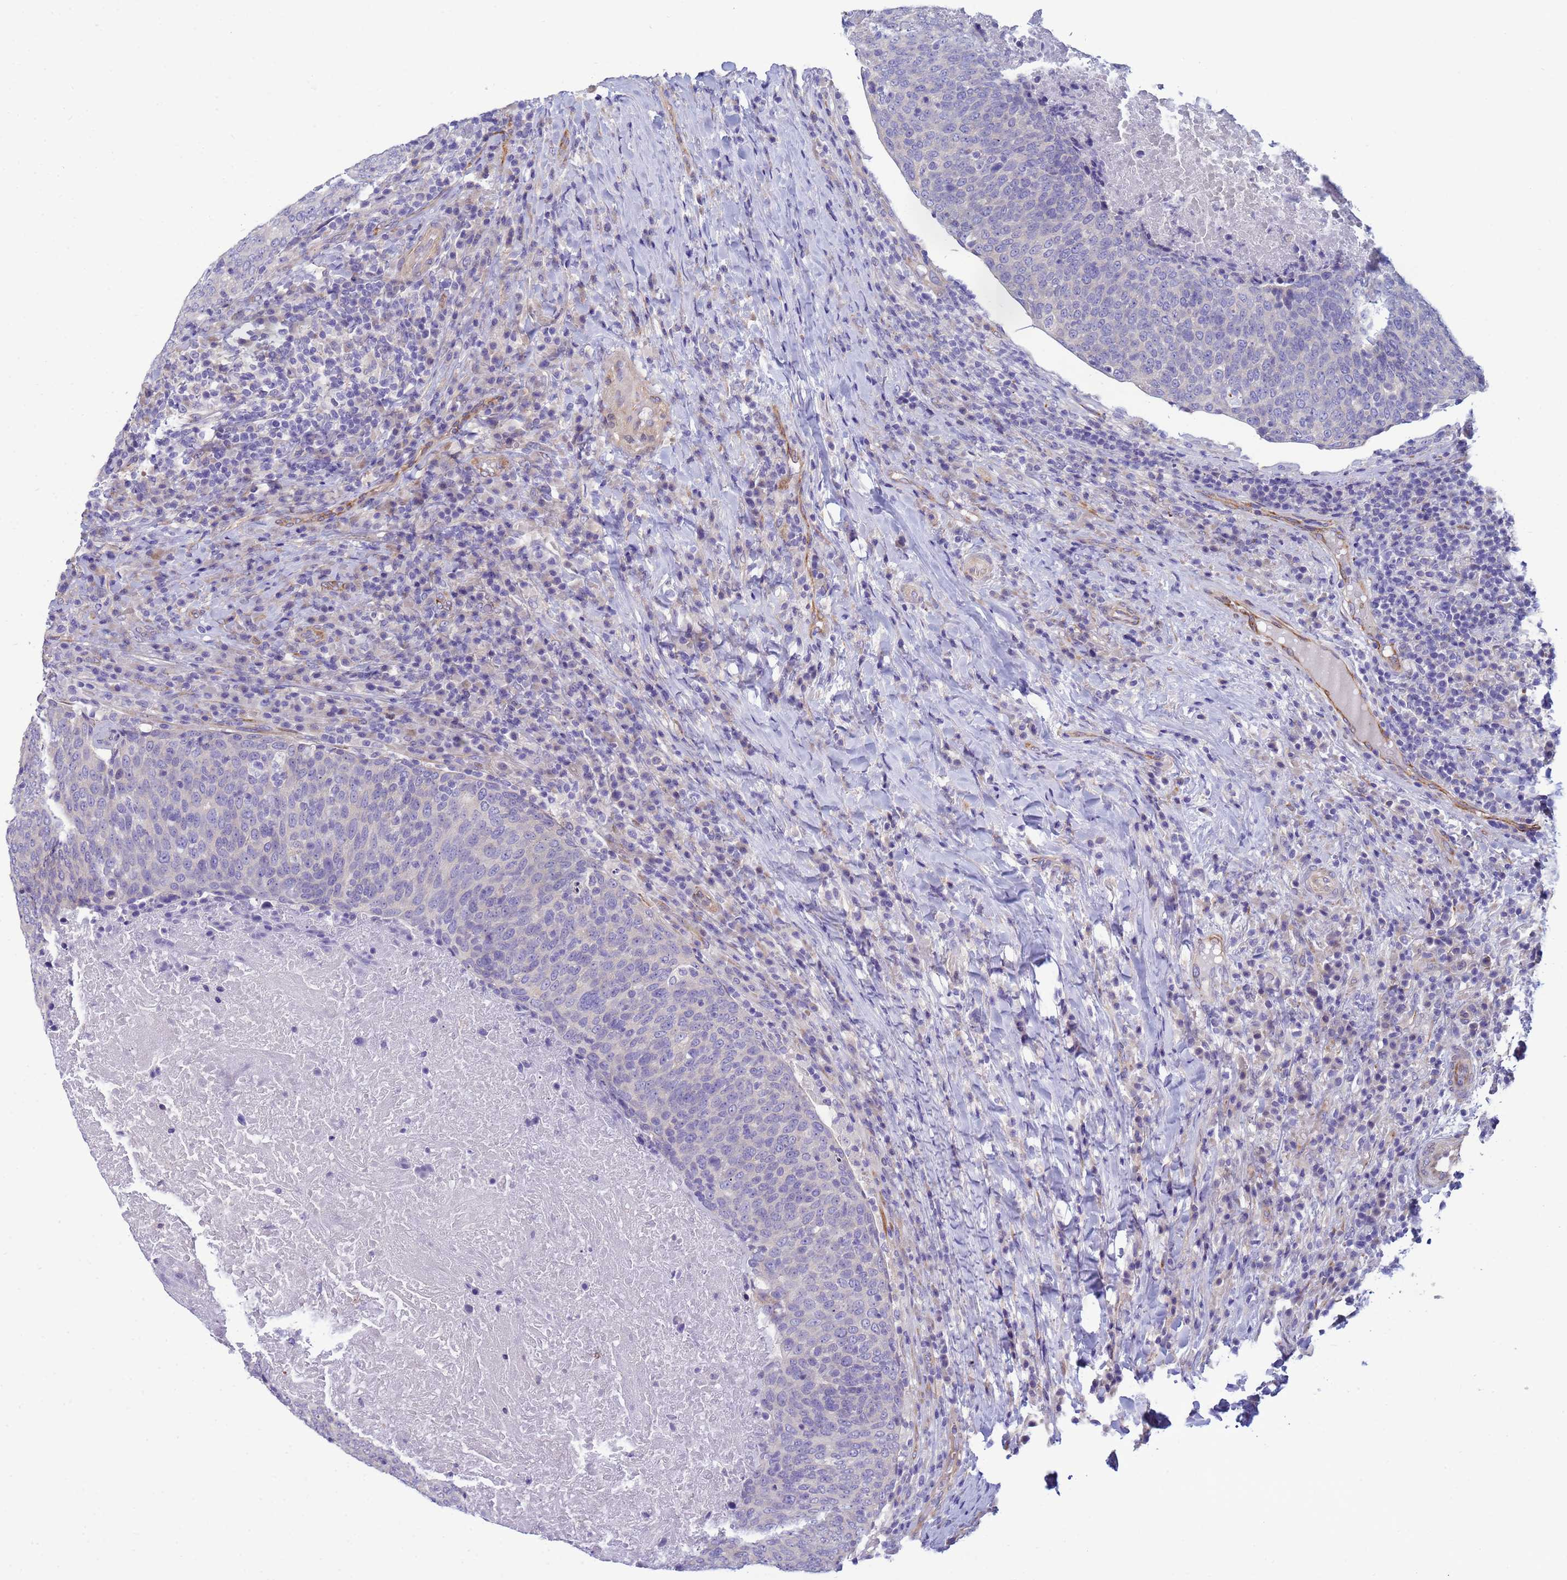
{"staining": {"intensity": "negative", "quantity": "none", "location": "none"}, "tissue": "head and neck cancer", "cell_type": "Tumor cells", "image_type": "cancer", "snomed": [{"axis": "morphology", "description": "Squamous cell carcinoma, NOS"}, {"axis": "morphology", "description": "Squamous cell carcinoma, metastatic, NOS"}, {"axis": "topography", "description": "Lymph node"}, {"axis": "topography", "description": "Head-Neck"}], "caption": "Immunohistochemical staining of metastatic squamous cell carcinoma (head and neck) displays no significant expression in tumor cells.", "gene": "TRPC6", "patient": {"sex": "male", "age": 62}}